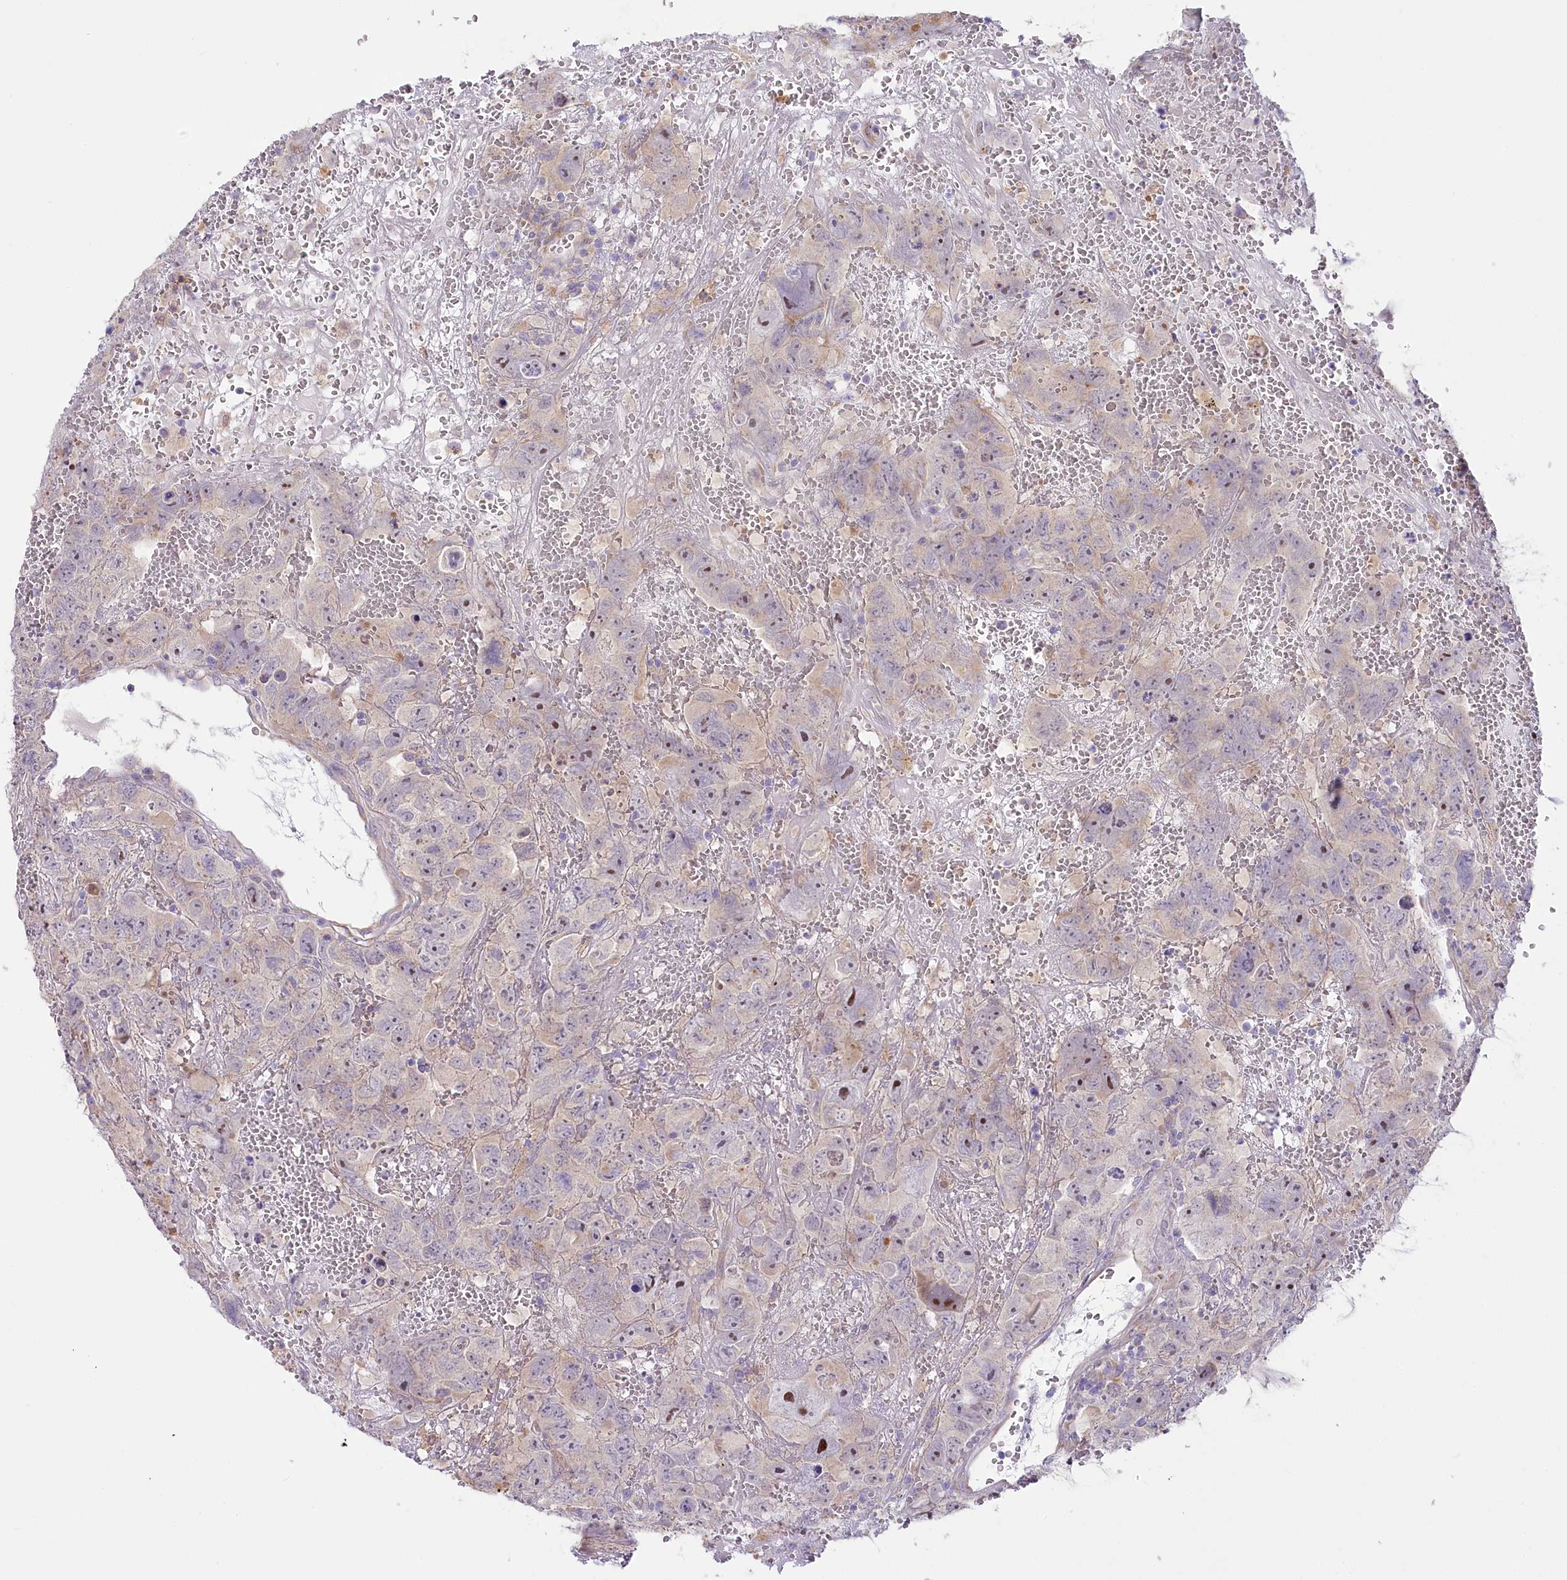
{"staining": {"intensity": "moderate", "quantity": "<25%", "location": "nuclear"}, "tissue": "testis cancer", "cell_type": "Tumor cells", "image_type": "cancer", "snomed": [{"axis": "morphology", "description": "Carcinoma, Embryonal, NOS"}, {"axis": "topography", "description": "Testis"}], "caption": "Testis cancer (embryonal carcinoma) was stained to show a protein in brown. There is low levels of moderate nuclear staining in about <25% of tumor cells. (brown staining indicates protein expression, while blue staining denotes nuclei).", "gene": "MYOZ1", "patient": {"sex": "male", "age": 45}}